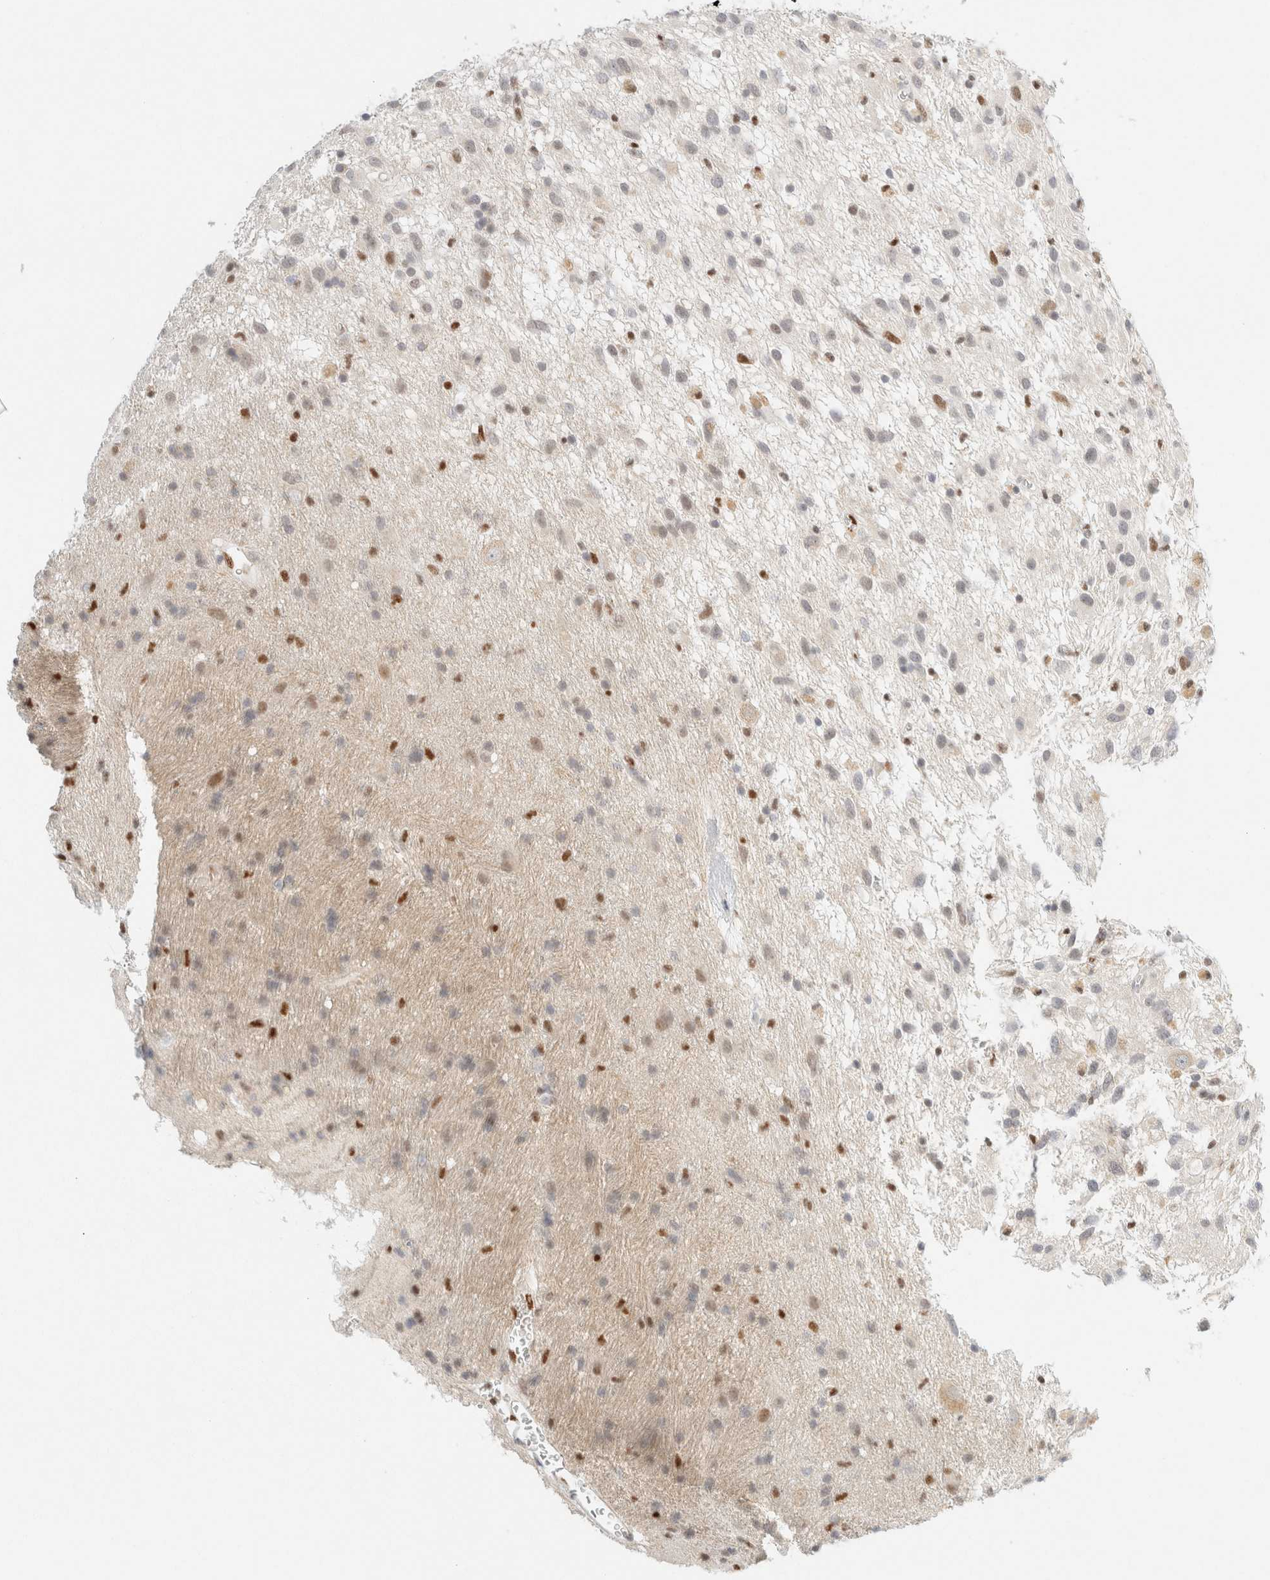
{"staining": {"intensity": "weak", "quantity": "<25%", "location": "nuclear"}, "tissue": "glioma", "cell_type": "Tumor cells", "image_type": "cancer", "snomed": [{"axis": "morphology", "description": "Glioma, malignant, Low grade"}, {"axis": "topography", "description": "Brain"}], "caption": "Tumor cells are negative for brown protein staining in malignant glioma (low-grade). (DAB (3,3'-diaminobenzidine) immunohistochemistry (IHC), high magnification).", "gene": "DDB2", "patient": {"sex": "male", "age": 77}}